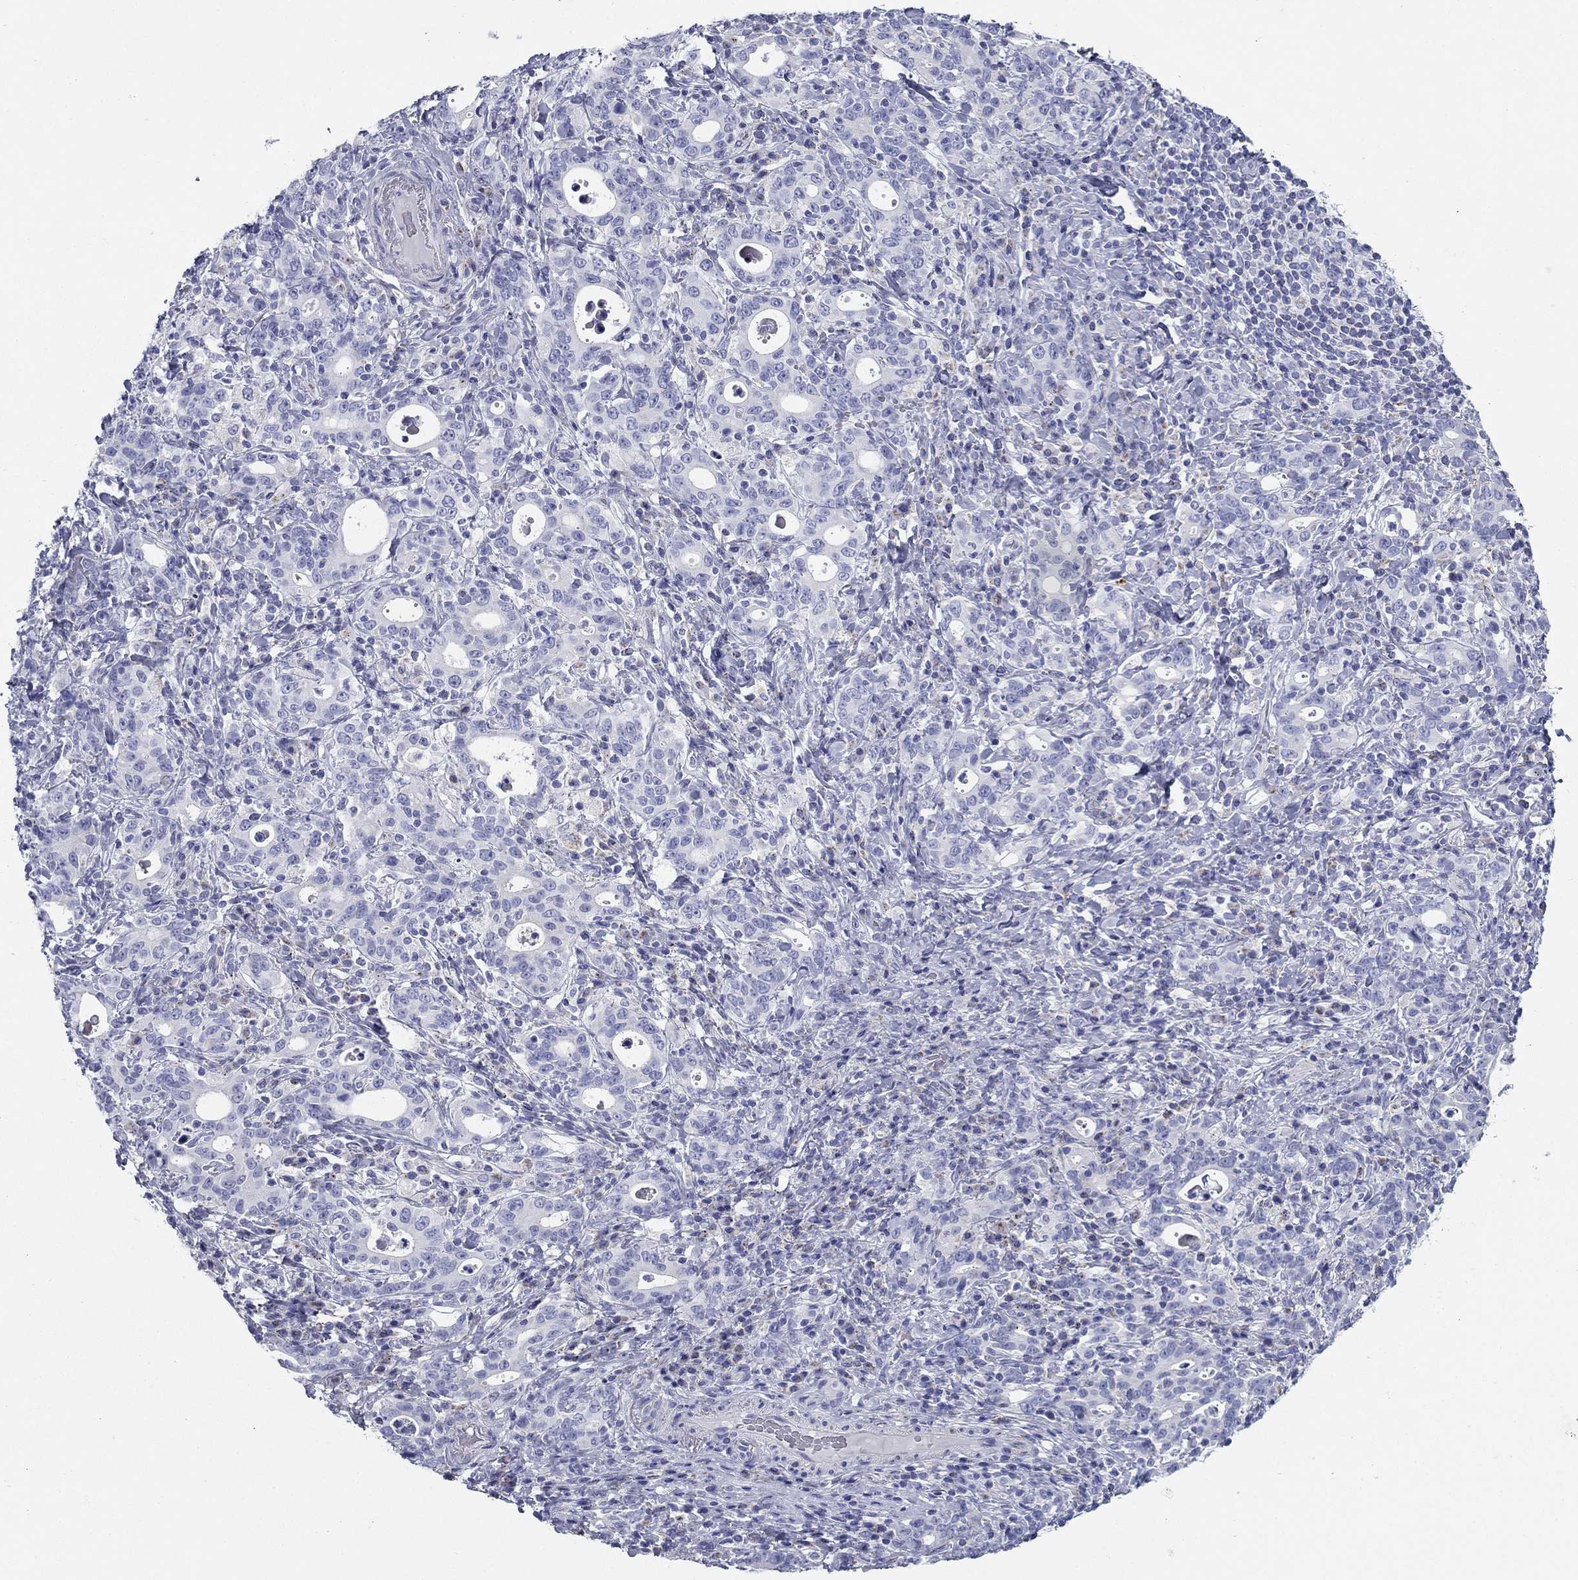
{"staining": {"intensity": "negative", "quantity": "none", "location": "none"}, "tissue": "stomach cancer", "cell_type": "Tumor cells", "image_type": "cancer", "snomed": [{"axis": "morphology", "description": "Adenocarcinoma, NOS"}, {"axis": "topography", "description": "Stomach"}], "caption": "Protein analysis of adenocarcinoma (stomach) displays no significant expression in tumor cells.", "gene": "ZP2", "patient": {"sex": "male", "age": 79}}